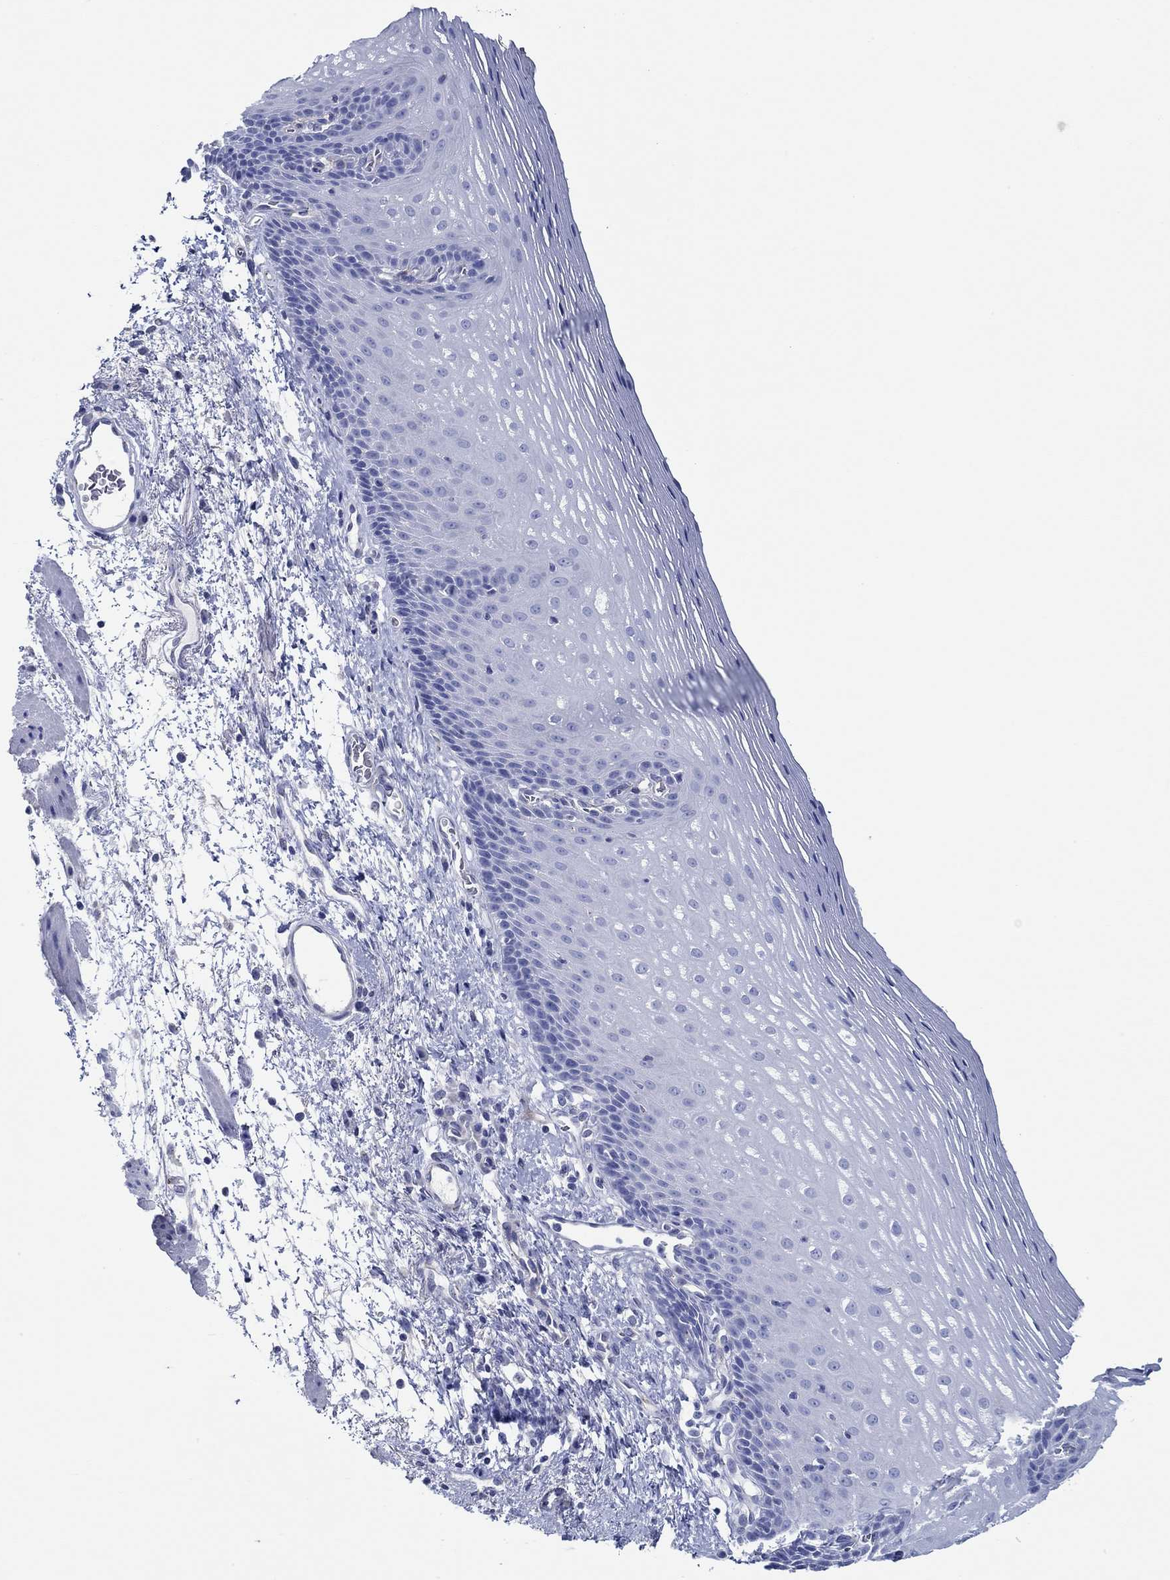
{"staining": {"intensity": "negative", "quantity": "none", "location": "none"}, "tissue": "esophagus", "cell_type": "Squamous epithelial cells", "image_type": "normal", "snomed": [{"axis": "morphology", "description": "Normal tissue, NOS"}, {"axis": "topography", "description": "Esophagus"}], "caption": "Squamous epithelial cells show no significant positivity in unremarkable esophagus. Brightfield microscopy of IHC stained with DAB (brown) and hematoxylin (blue), captured at high magnification.", "gene": "IGFBP6", "patient": {"sex": "male", "age": 76}}